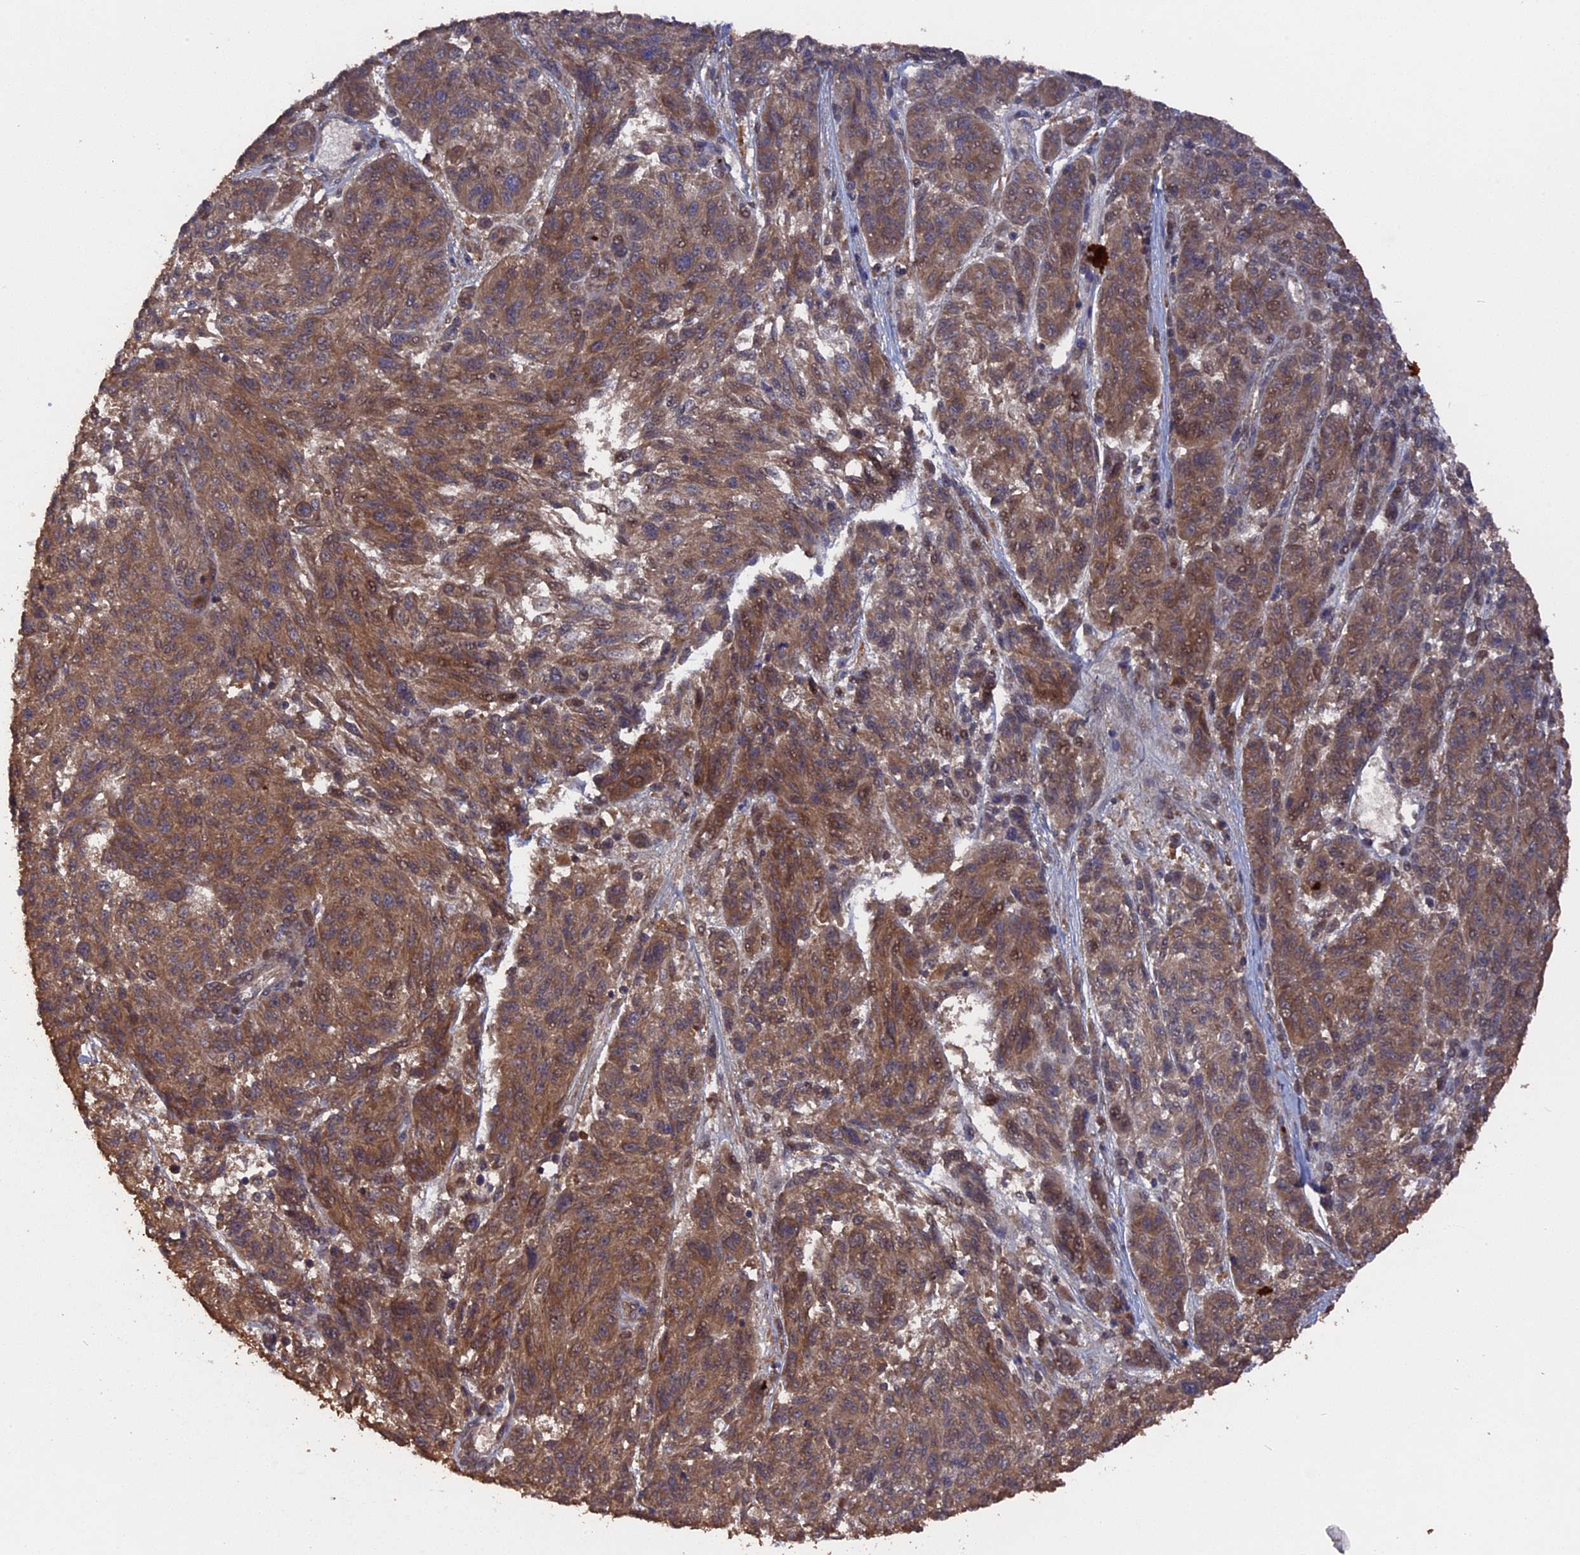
{"staining": {"intensity": "moderate", "quantity": ">75%", "location": "cytoplasmic/membranous,nuclear"}, "tissue": "melanoma", "cell_type": "Tumor cells", "image_type": "cancer", "snomed": [{"axis": "morphology", "description": "Malignant melanoma, NOS"}, {"axis": "topography", "description": "Skin"}], "caption": "DAB (3,3'-diaminobenzidine) immunohistochemical staining of human melanoma demonstrates moderate cytoplasmic/membranous and nuclear protein expression in approximately >75% of tumor cells. The staining is performed using DAB (3,3'-diaminobenzidine) brown chromogen to label protein expression. The nuclei are counter-stained blue using hematoxylin.", "gene": "TELO2", "patient": {"sex": "male", "age": 53}}